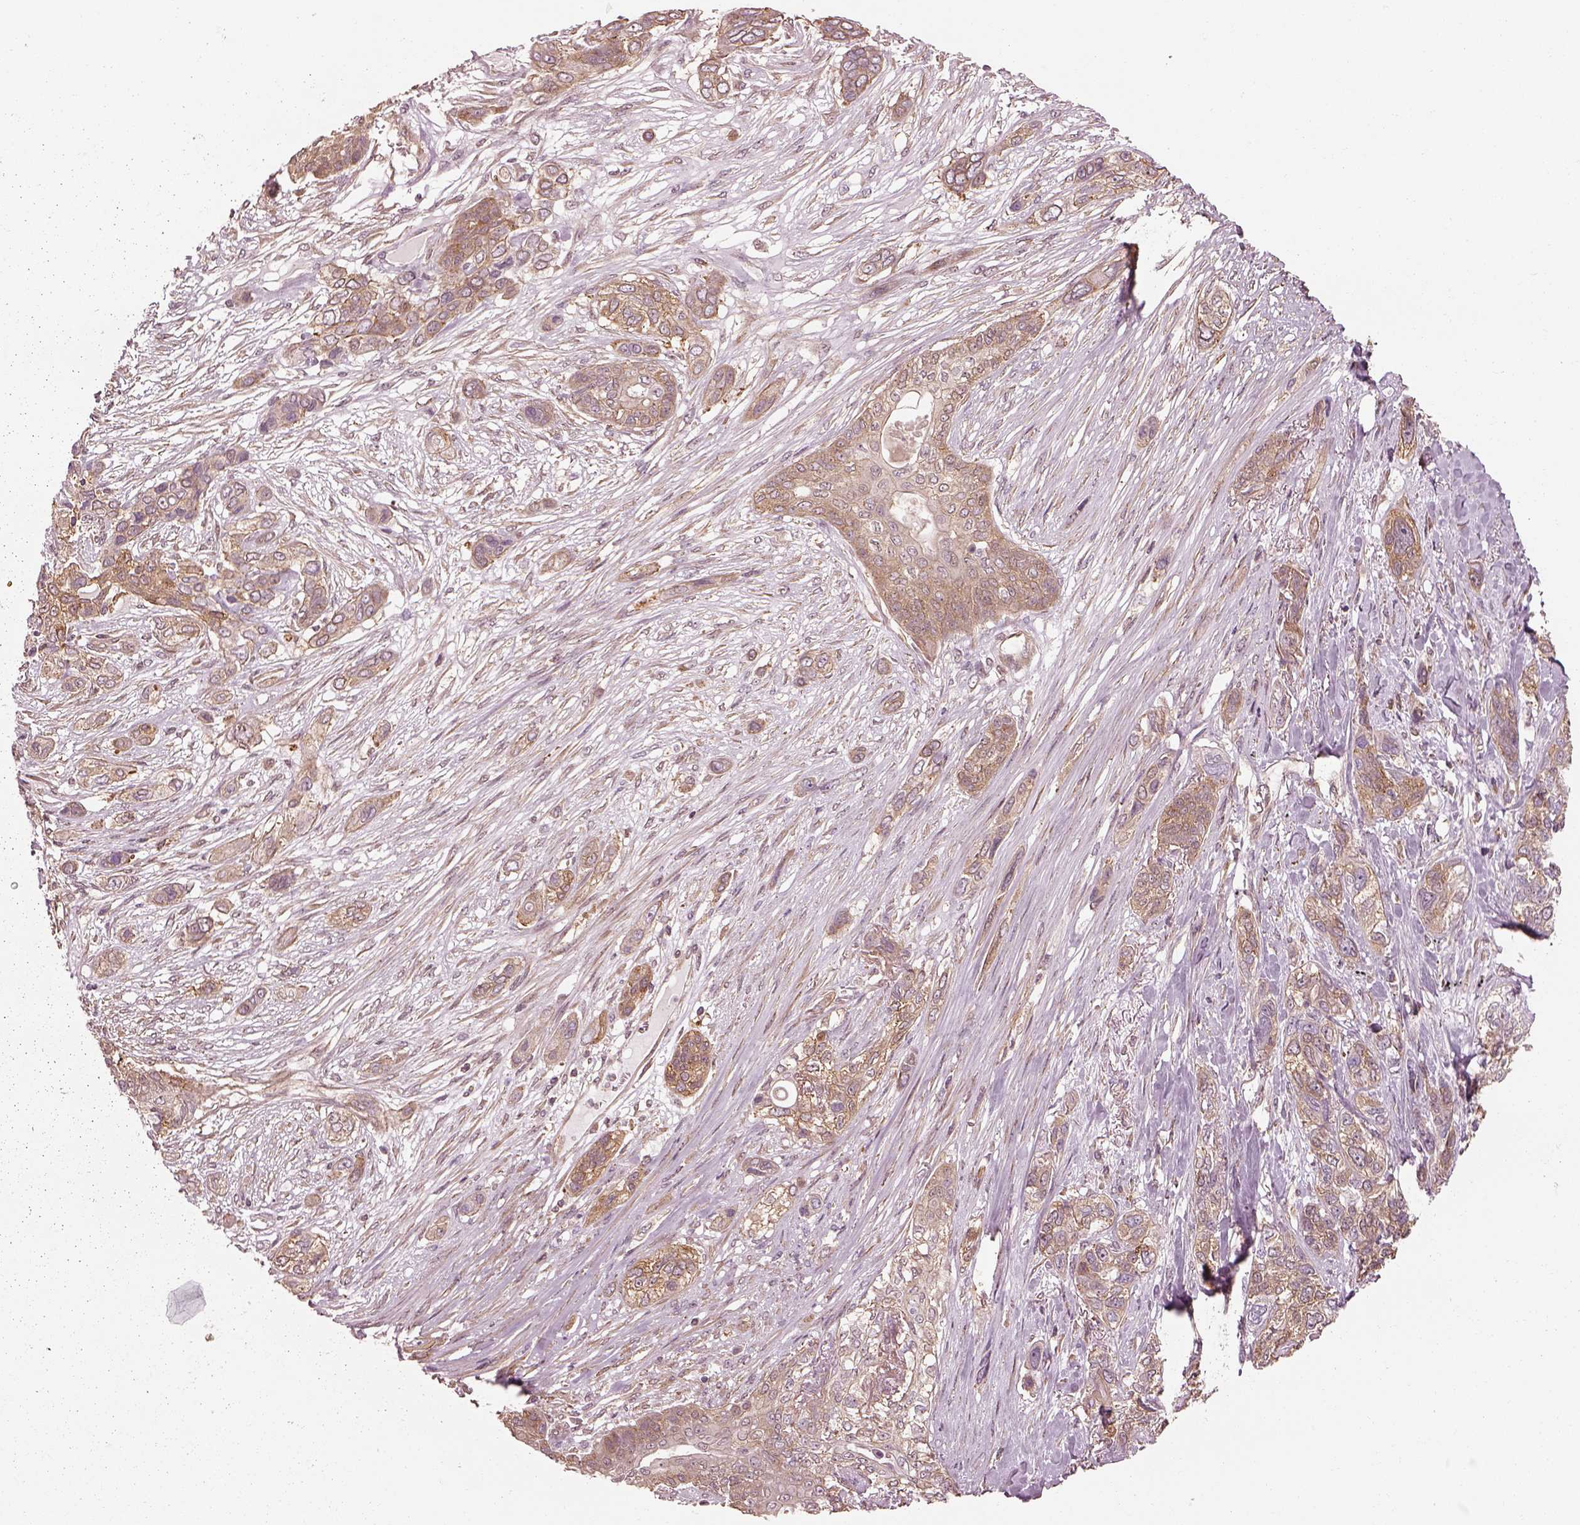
{"staining": {"intensity": "weak", "quantity": ">75%", "location": "cytoplasmic/membranous"}, "tissue": "lung cancer", "cell_type": "Tumor cells", "image_type": "cancer", "snomed": [{"axis": "morphology", "description": "Squamous cell carcinoma, NOS"}, {"axis": "topography", "description": "Lung"}], "caption": "High-magnification brightfield microscopy of squamous cell carcinoma (lung) stained with DAB (brown) and counterstained with hematoxylin (blue). tumor cells exhibit weak cytoplasmic/membranous expression is appreciated in about>75% of cells.", "gene": "LSM14A", "patient": {"sex": "female", "age": 70}}